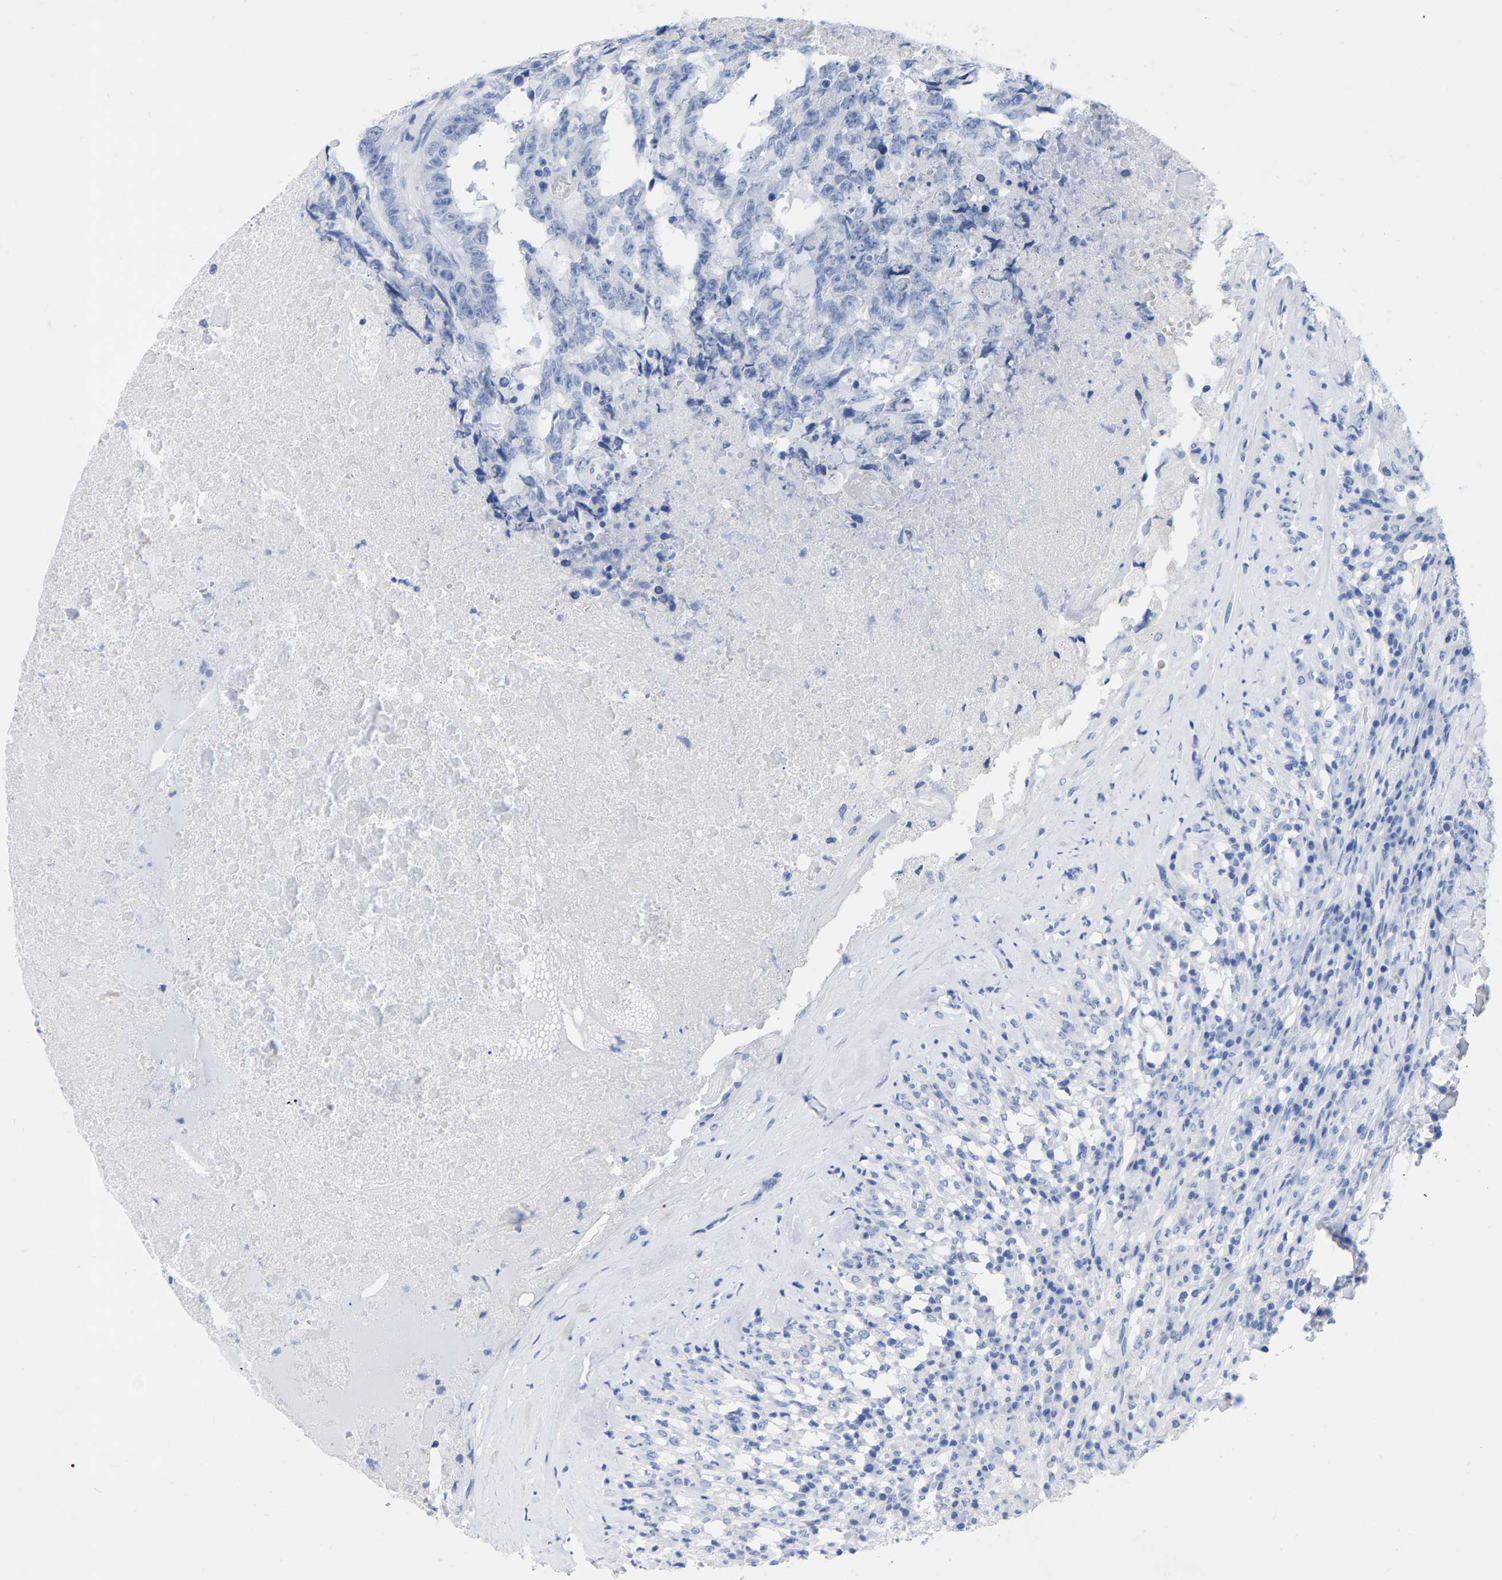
{"staining": {"intensity": "negative", "quantity": "none", "location": "none"}, "tissue": "testis cancer", "cell_type": "Tumor cells", "image_type": "cancer", "snomed": [{"axis": "morphology", "description": "Necrosis, NOS"}, {"axis": "morphology", "description": "Carcinoma, Embryonal, NOS"}, {"axis": "topography", "description": "Testis"}], "caption": "Protein analysis of embryonal carcinoma (testis) reveals no significant positivity in tumor cells.", "gene": "ZNF629", "patient": {"sex": "male", "age": 19}}